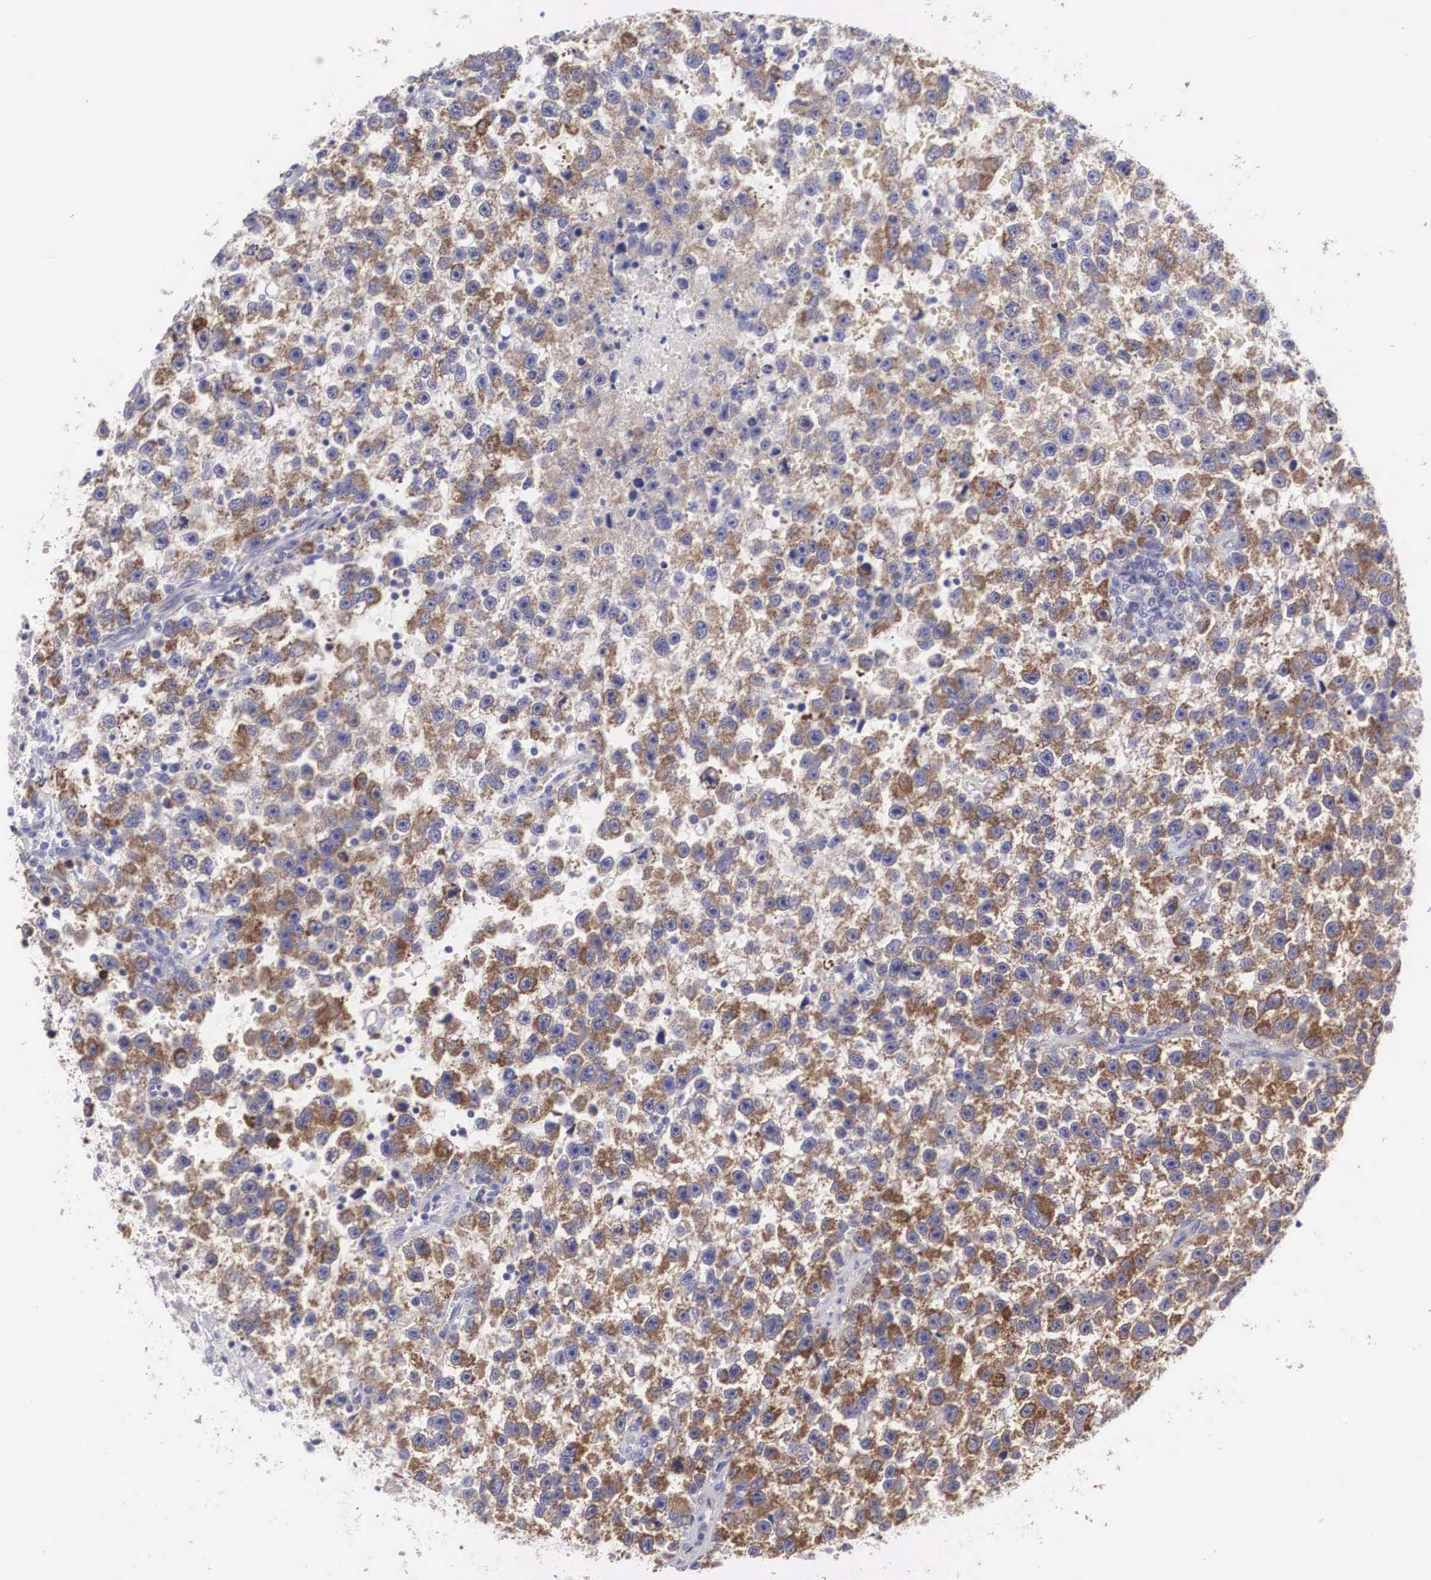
{"staining": {"intensity": "moderate", "quantity": "25%-75%", "location": "cytoplasmic/membranous"}, "tissue": "testis cancer", "cell_type": "Tumor cells", "image_type": "cancer", "snomed": [{"axis": "morphology", "description": "Seminoma, NOS"}, {"axis": "topography", "description": "Testis"}], "caption": "Testis seminoma stained for a protein demonstrates moderate cytoplasmic/membranous positivity in tumor cells. Immunohistochemistry (ihc) stains the protein of interest in brown and the nuclei are stained blue.", "gene": "TXLNG", "patient": {"sex": "male", "age": 33}}